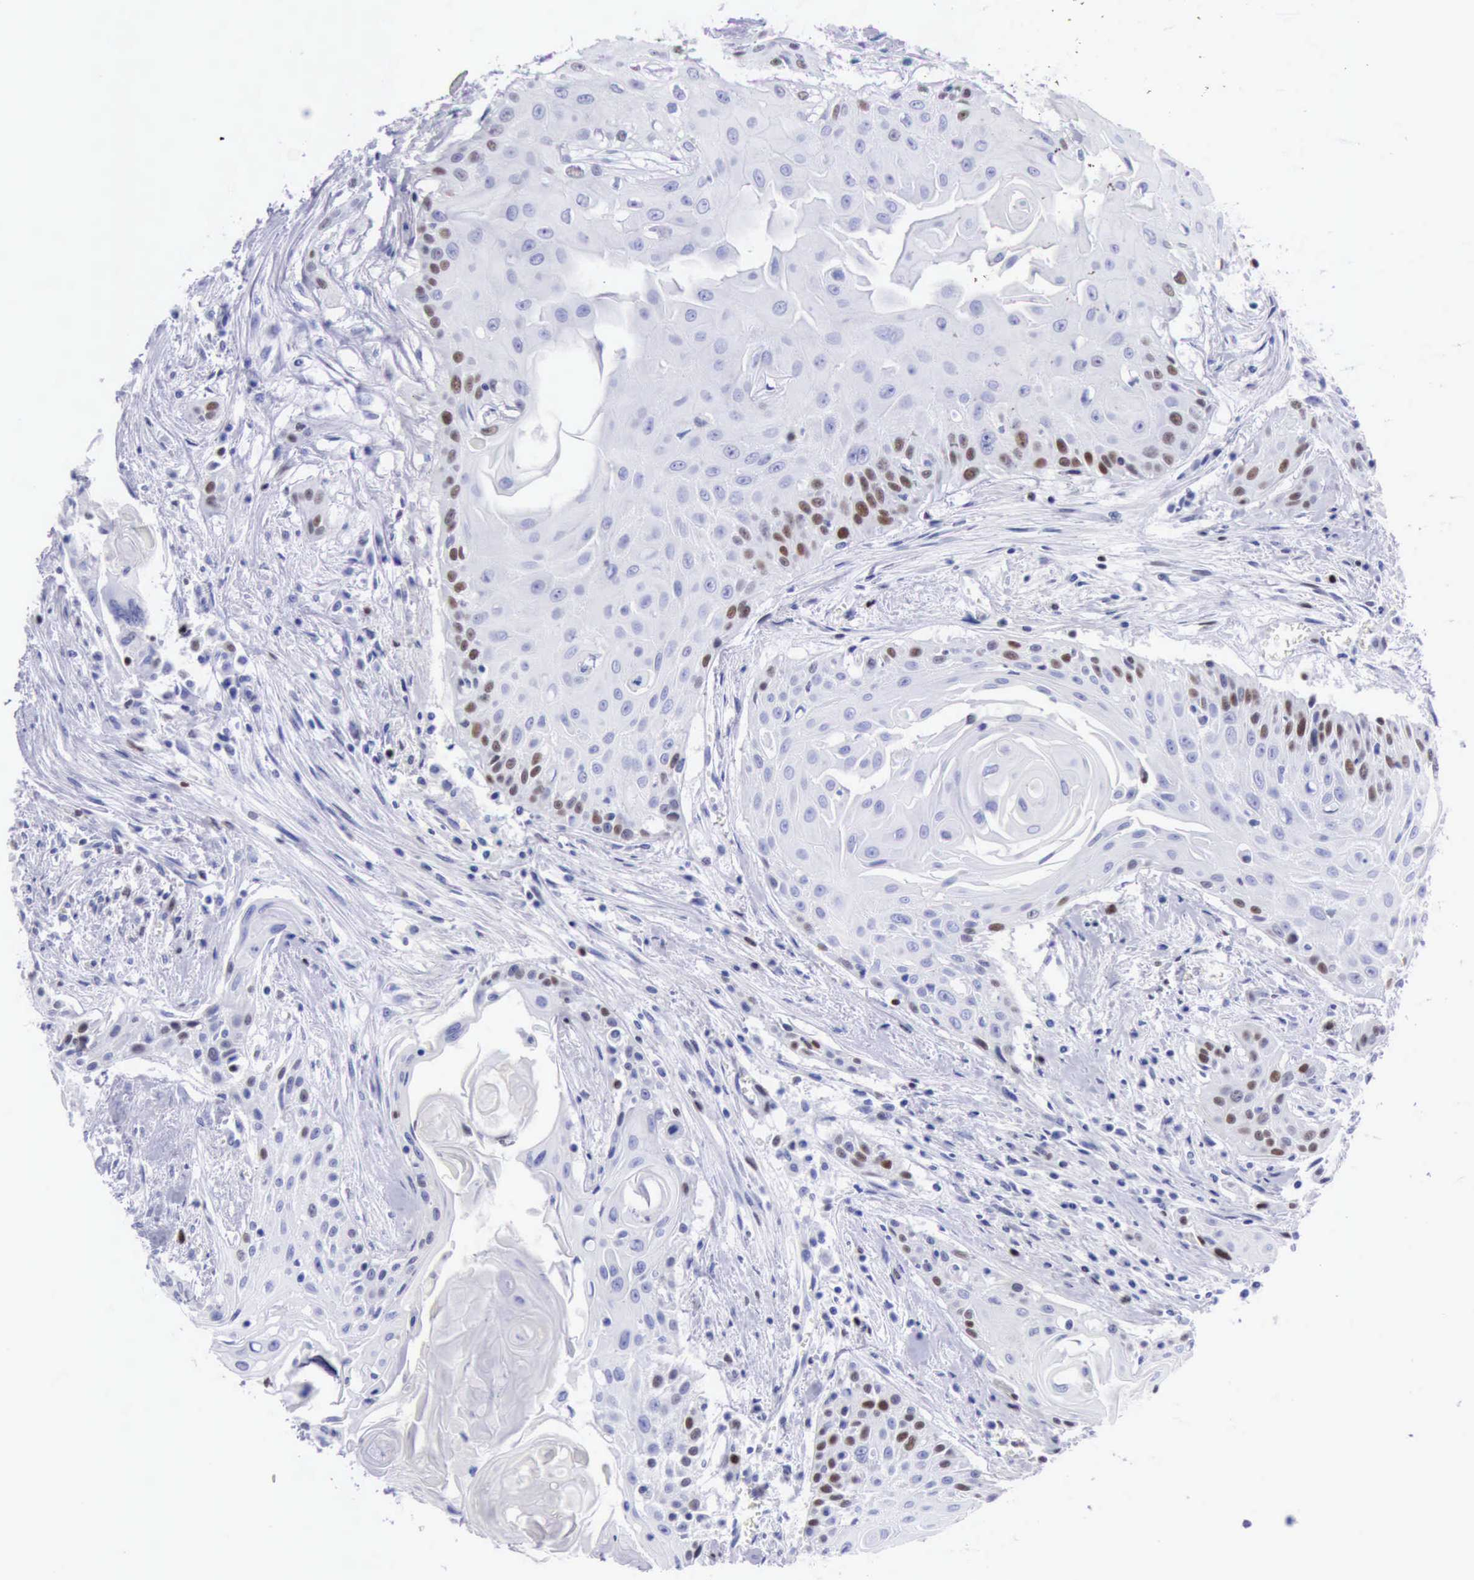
{"staining": {"intensity": "moderate", "quantity": "<25%", "location": "nuclear"}, "tissue": "head and neck cancer", "cell_type": "Tumor cells", "image_type": "cancer", "snomed": [{"axis": "morphology", "description": "Squamous cell carcinoma, NOS"}, {"axis": "morphology", "description": "Squamous cell carcinoma, metastatic, NOS"}, {"axis": "topography", "description": "Lymph node"}, {"axis": "topography", "description": "Salivary gland"}, {"axis": "topography", "description": "Head-Neck"}], "caption": "Tumor cells display moderate nuclear positivity in about <25% of cells in head and neck metastatic squamous cell carcinoma.", "gene": "MCM2", "patient": {"sex": "female", "age": 74}}